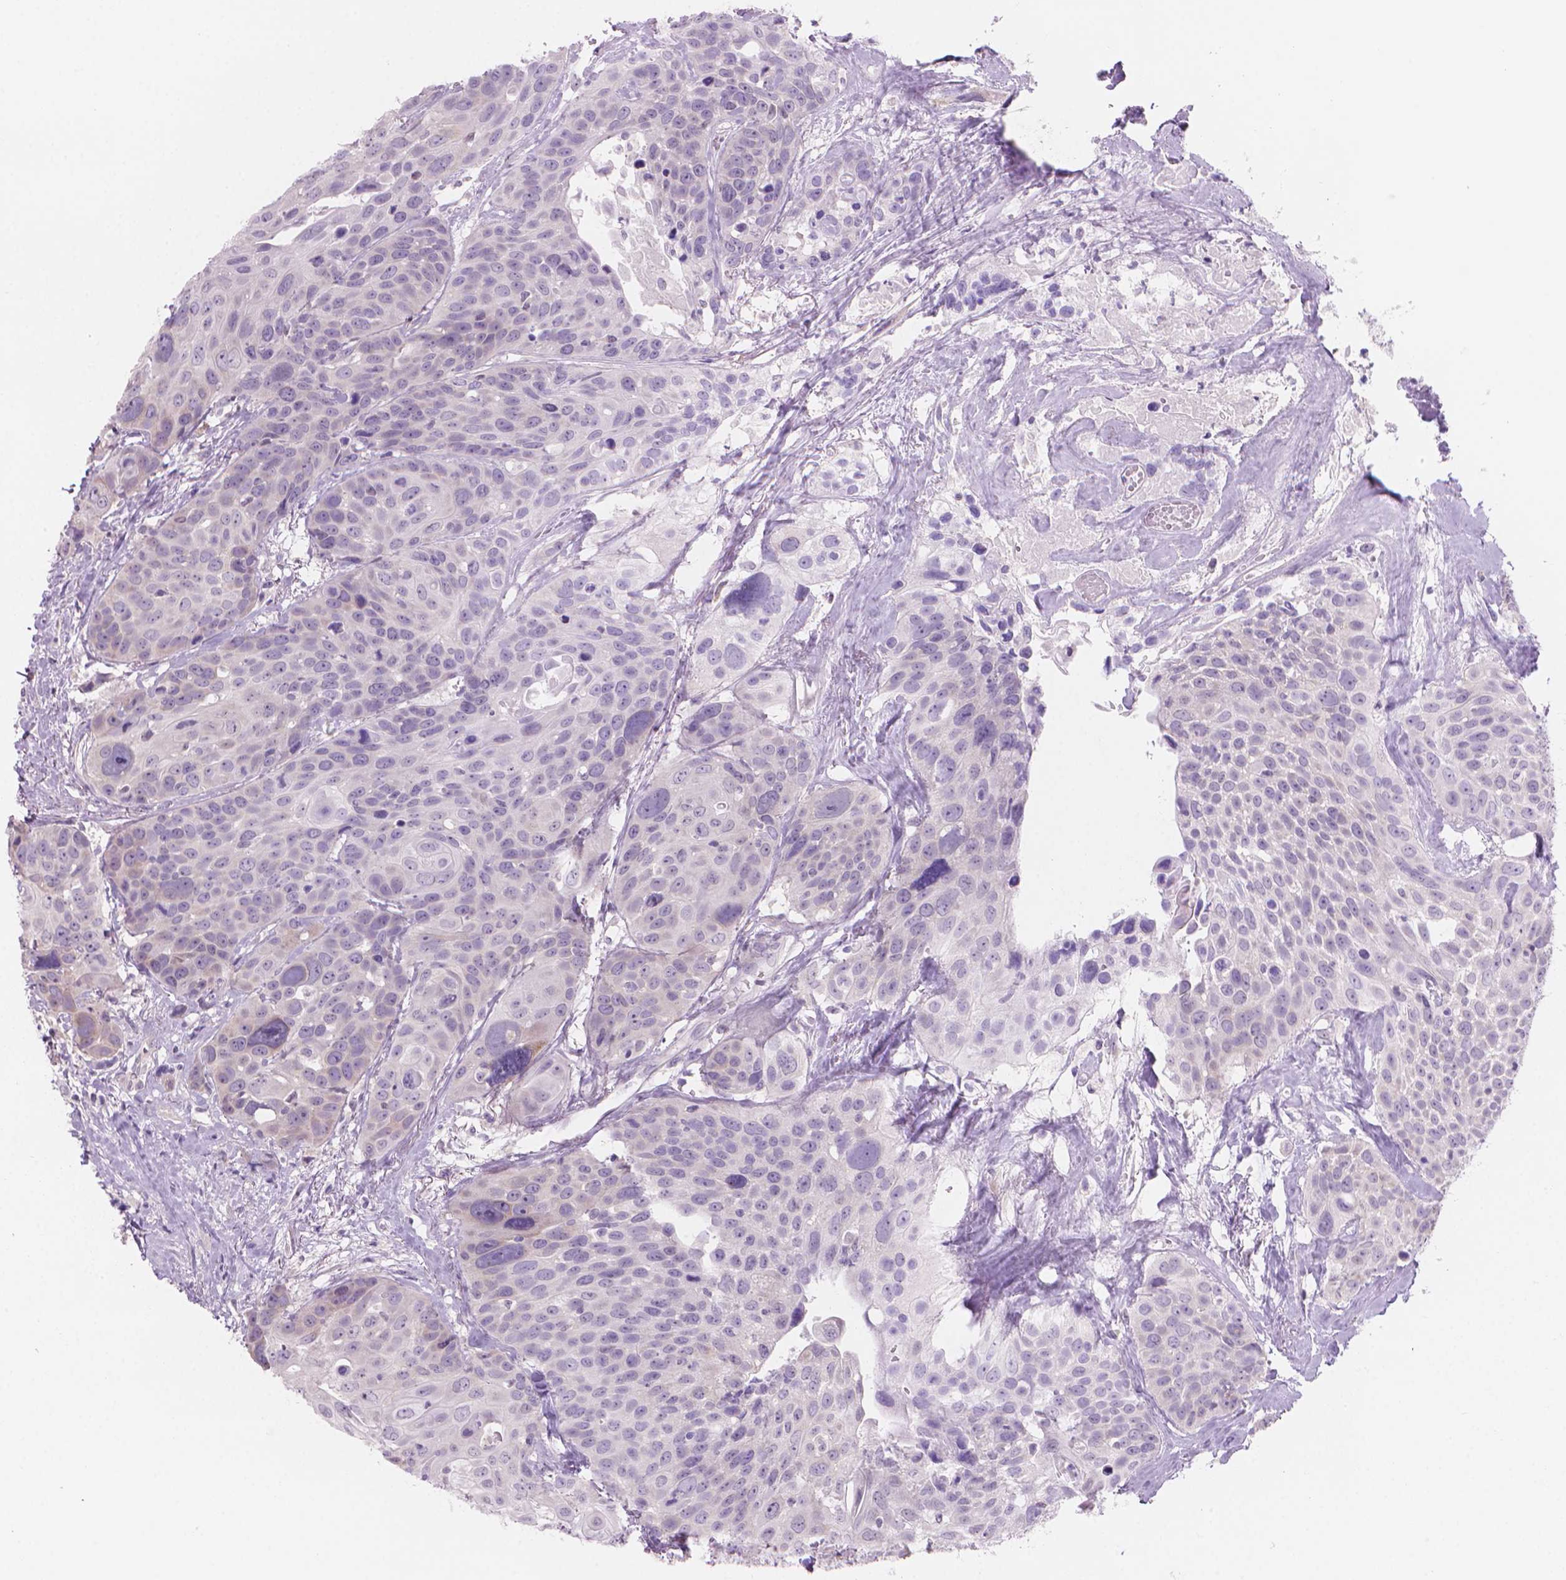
{"staining": {"intensity": "negative", "quantity": "none", "location": "none"}, "tissue": "head and neck cancer", "cell_type": "Tumor cells", "image_type": "cancer", "snomed": [{"axis": "morphology", "description": "Squamous cell carcinoma, NOS"}, {"axis": "topography", "description": "Oral tissue"}, {"axis": "topography", "description": "Head-Neck"}], "caption": "IHC micrograph of human squamous cell carcinoma (head and neck) stained for a protein (brown), which reveals no expression in tumor cells.", "gene": "ENSG00000187186", "patient": {"sex": "male", "age": 56}}